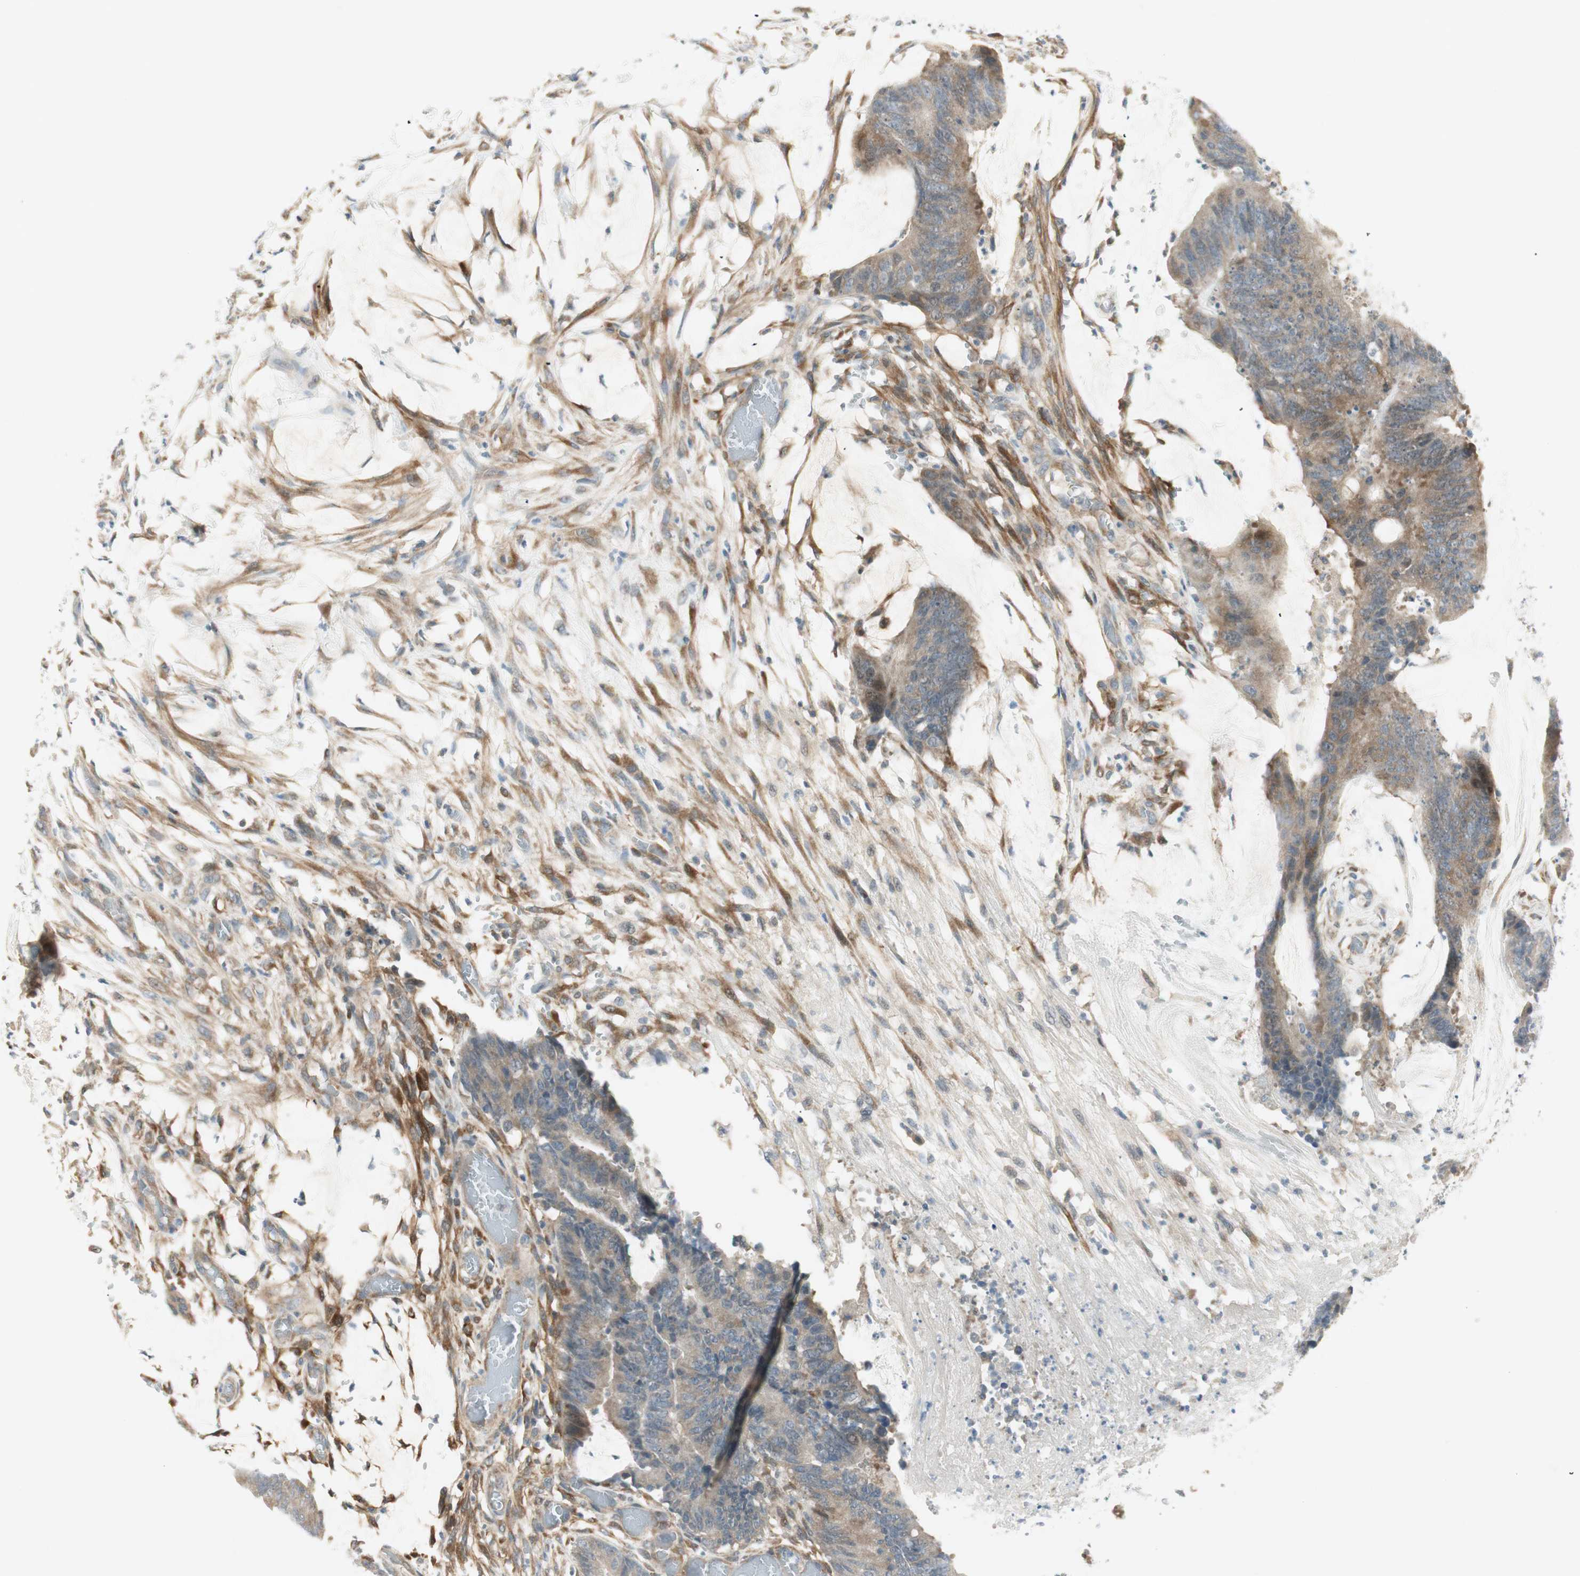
{"staining": {"intensity": "moderate", "quantity": "25%-75%", "location": "cytoplasmic/membranous"}, "tissue": "colorectal cancer", "cell_type": "Tumor cells", "image_type": "cancer", "snomed": [{"axis": "morphology", "description": "Adenocarcinoma, NOS"}, {"axis": "topography", "description": "Rectum"}], "caption": "The histopathology image shows a brown stain indicating the presence of a protein in the cytoplasmic/membranous of tumor cells in colorectal adenocarcinoma.", "gene": "STON1-GTF2A1L", "patient": {"sex": "female", "age": 66}}